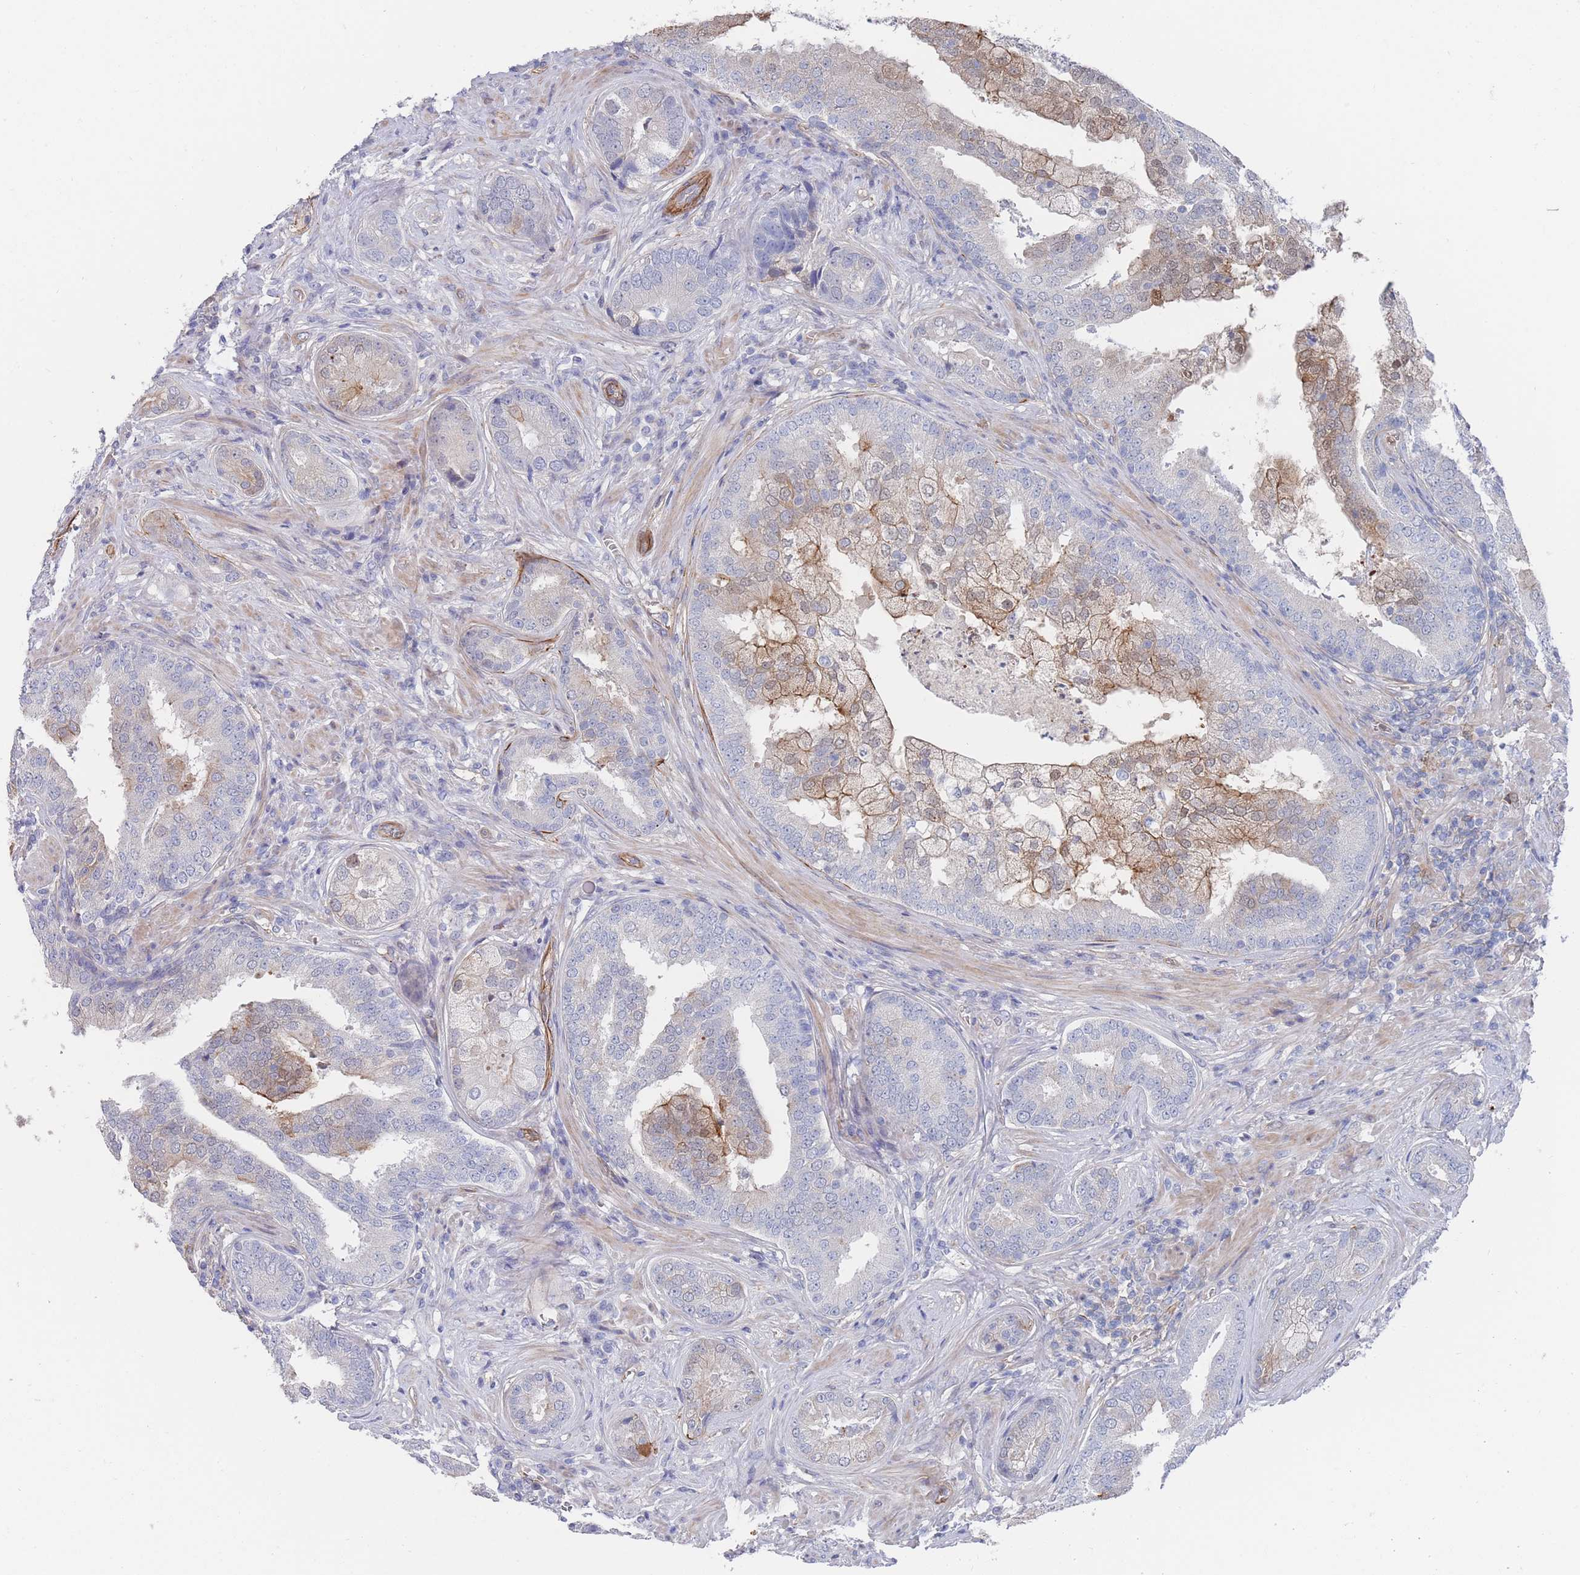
{"staining": {"intensity": "moderate", "quantity": "<25%", "location": "cytoplasmic/membranous"}, "tissue": "prostate cancer", "cell_type": "Tumor cells", "image_type": "cancer", "snomed": [{"axis": "morphology", "description": "Adenocarcinoma, High grade"}, {"axis": "topography", "description": "Prostate"}], "caption": "Immunohistochemistry of prostate cancer (high-grade adenocarcinoma) displays low levels of moderate cytoplasmic/membranous staining in approximately <25% of tumor cells.", "gene": "G6PC1", "patient": {"sex": "male", "age": 55}}